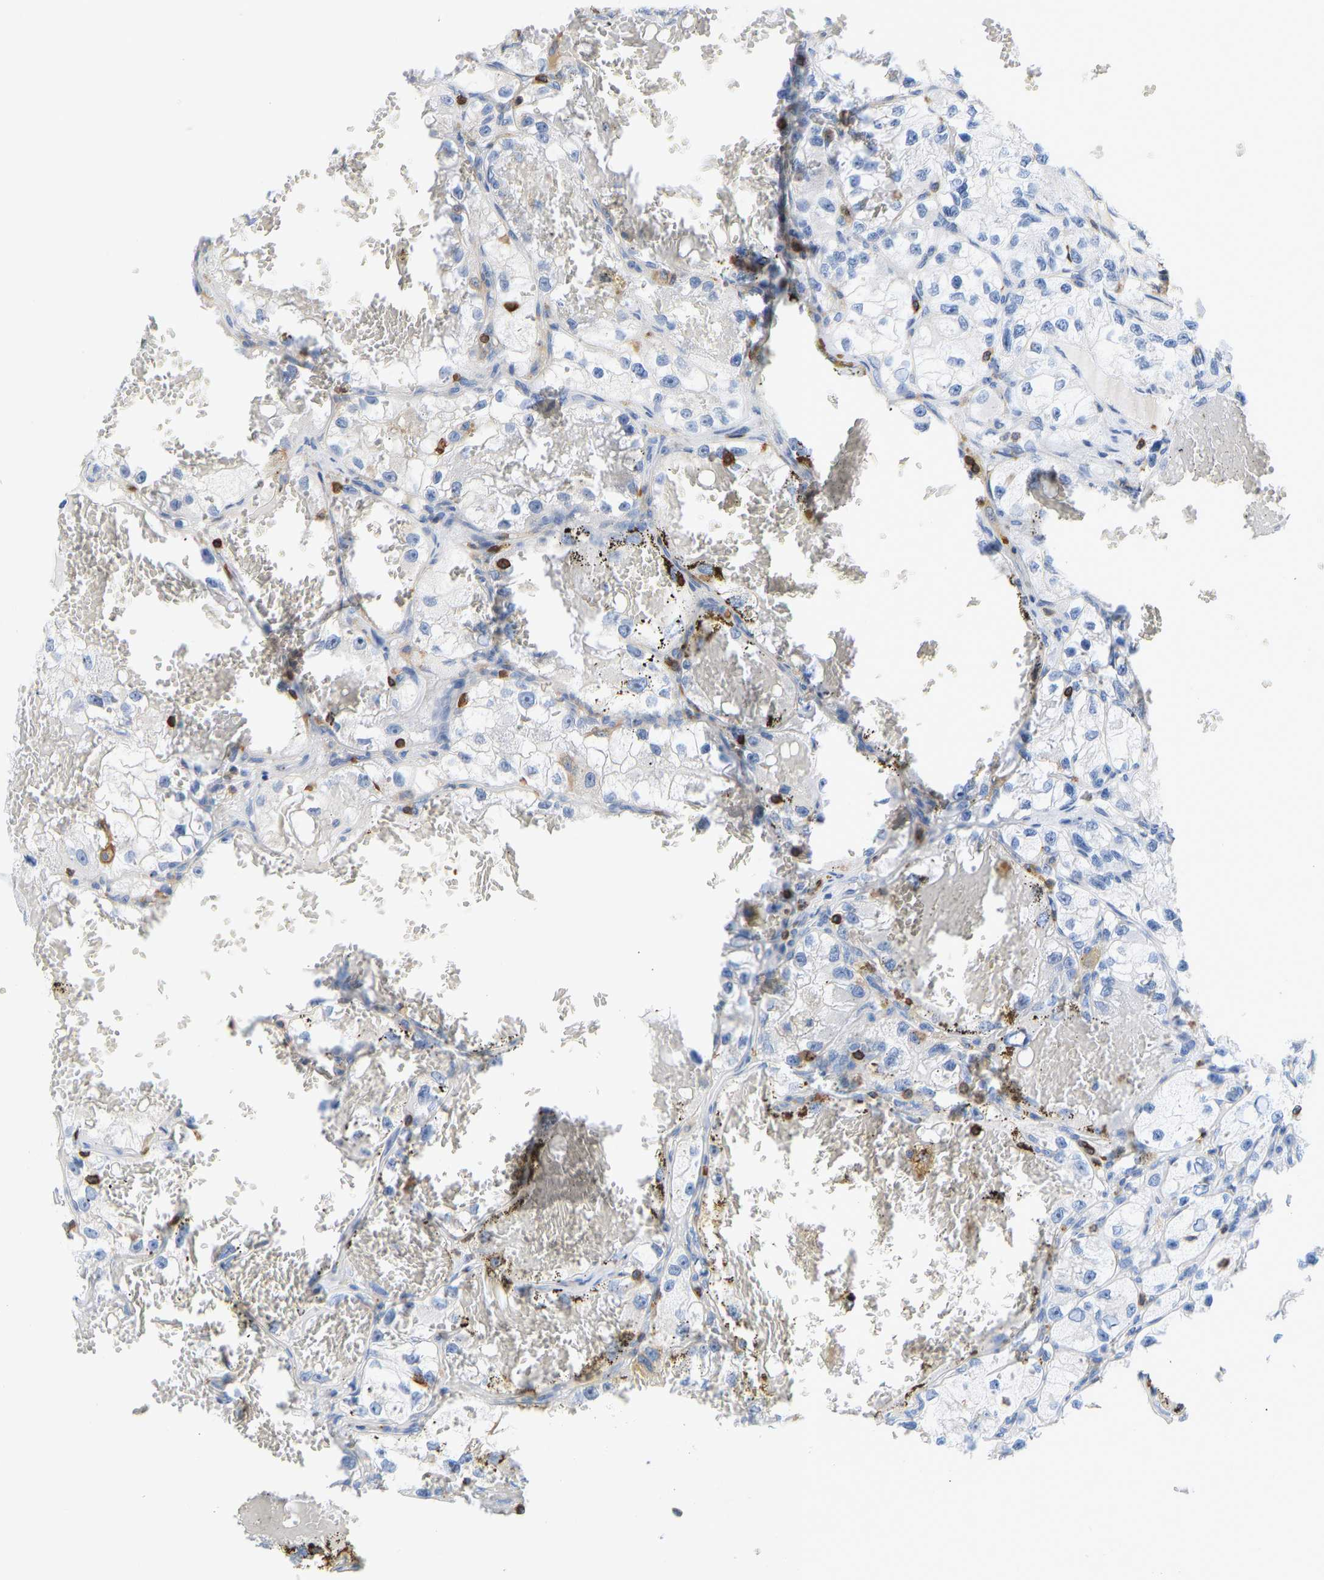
{"staining": {"intensity": "negative", "quantity": "none", "location": "none"}, "tissue": "renal cancer", "cell_type": "Tumor cells", "image_type": "cancer", "snomed": [{"axis": "morphology", "description": "Adenocarcinoma, NOS"}, {"axis": "topography", "description": "Kidney"}], "caption": "Tumor cells show no significant staining in renal adenocarcinoma. (DAB (3,3'-diaminobenzidine) IHC, high magnification).", "gene": "EVL", "patient": {"sex": "female", "age": 57}}